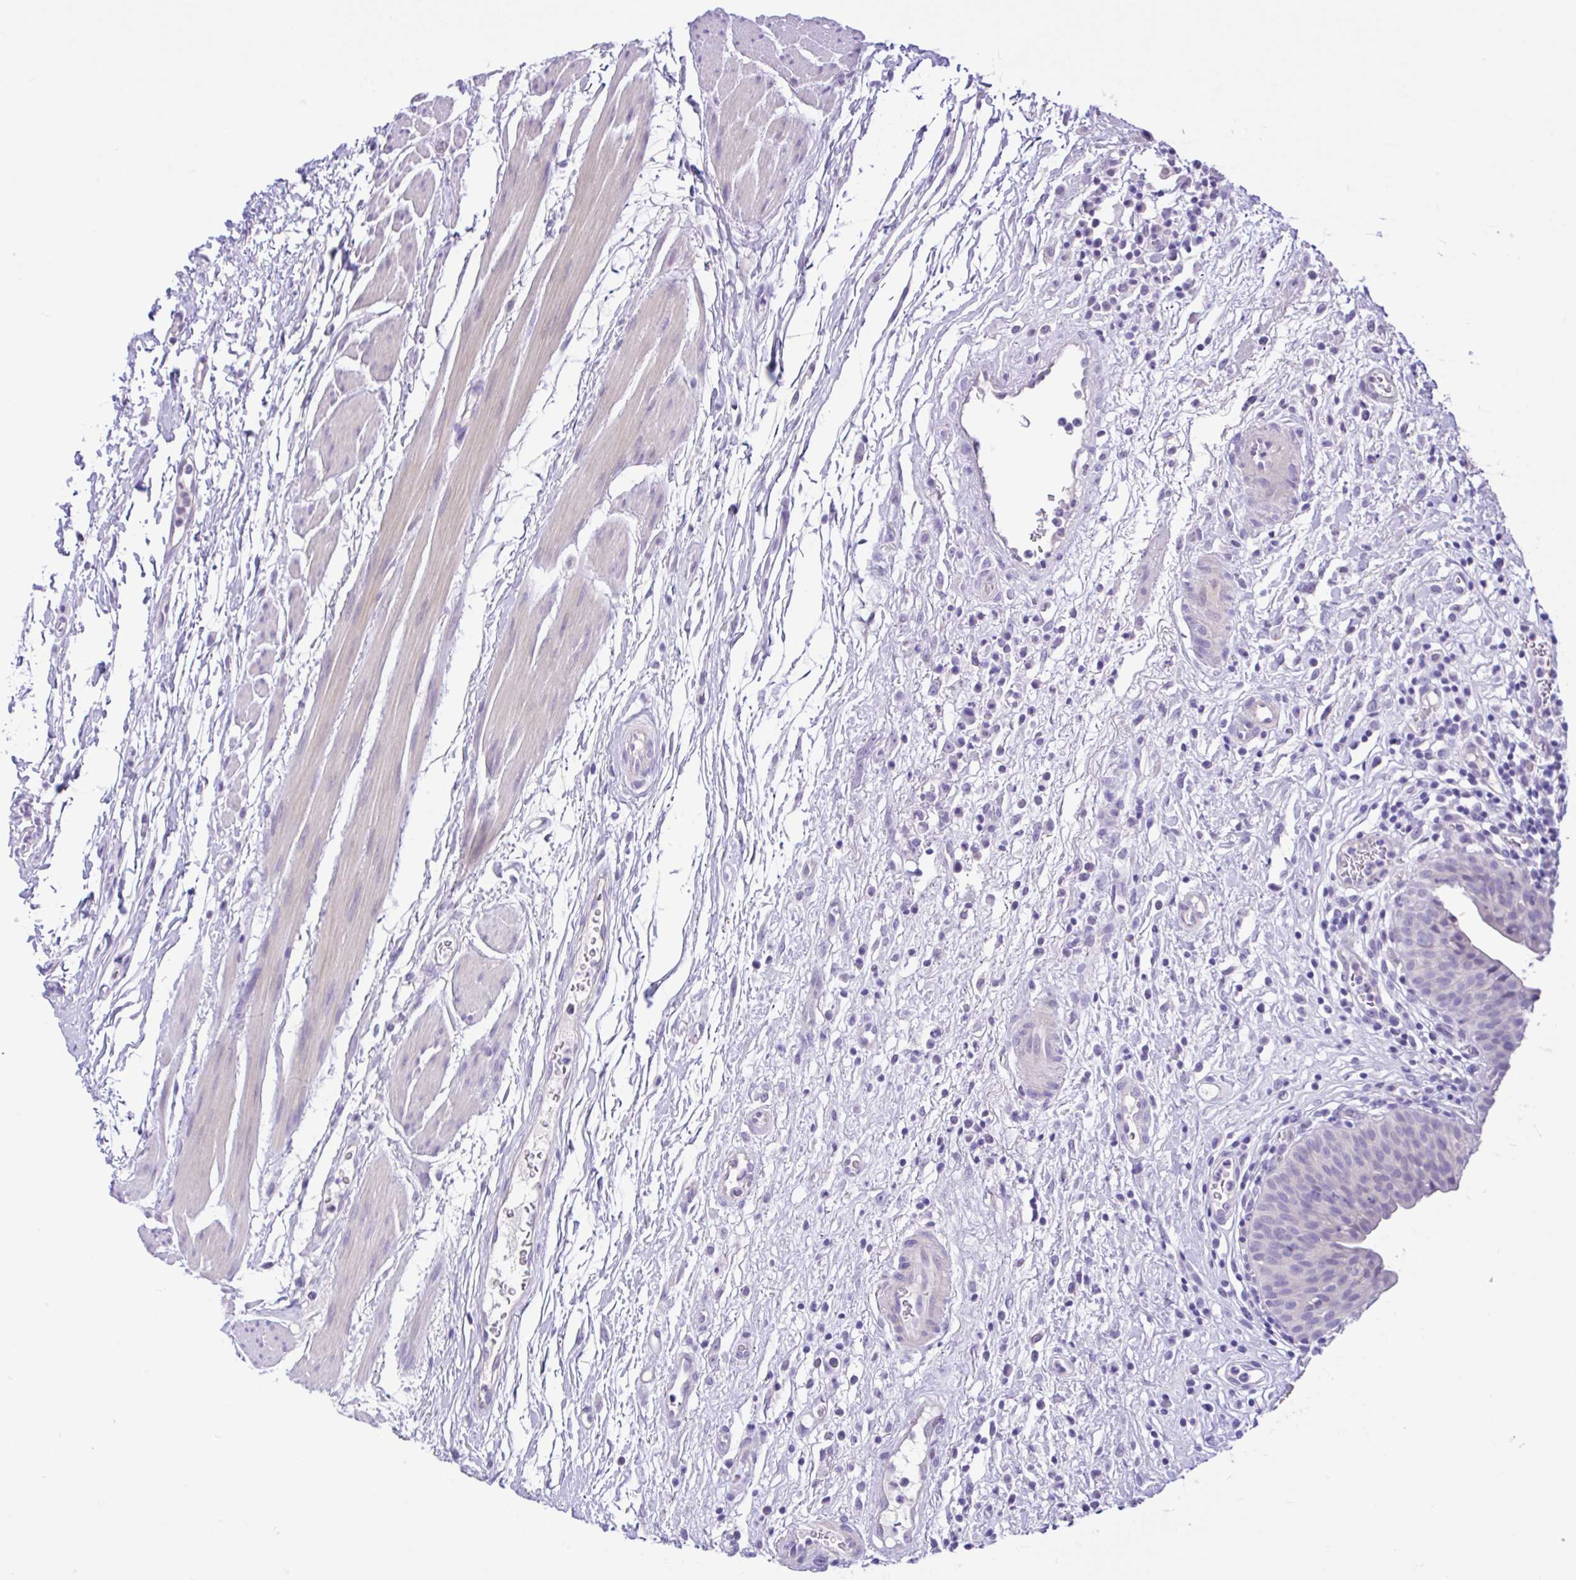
{"staining": {"intensity": "negative", "quantity": "none", "location": "none"}, "tissue": "urinary bladder", "cell_type": "Urothelial cells", "image_type": "normal", "snomed": [{"axis": "morphology", "description": "Normal tissue, NOS"}, {"axis": "morphology", "description": "Inflammation, NOS"}, {"axis": "topography", "description": "Urinary bladder"}], "caption": "This is an IHC histopathology image of normal urinary bladder. There is no positivity in urothelial cells.", "gene": "ANO4", "patient": {"sex": "male", "age": 57}}